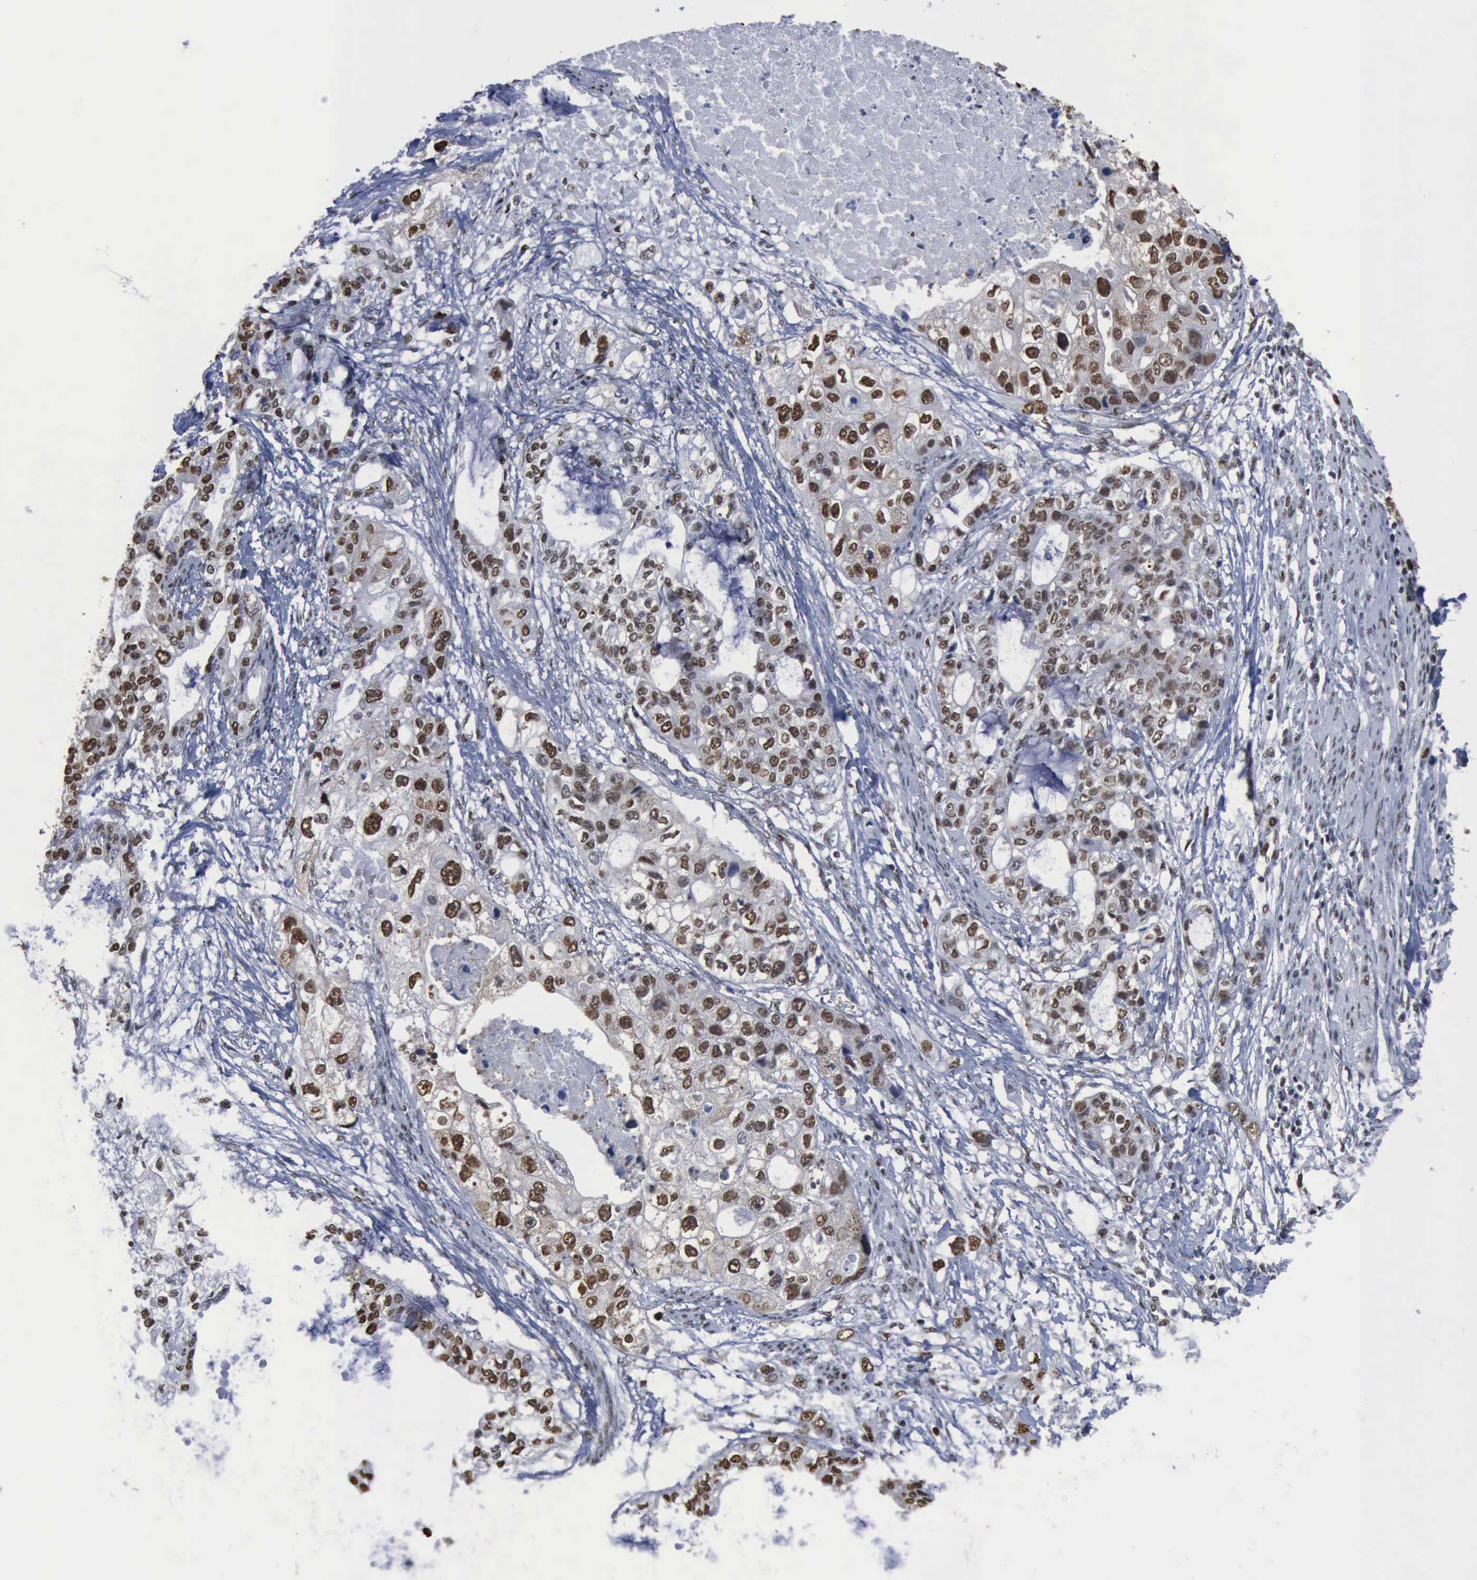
{"staining": {"intensity": "moderate", "quantity": ">75%", "location": "nuclear"}, "tissue": "stomach cancer", "cell_type": "Tumor cells", "image_type": "cancer", "snomed": [{"axis": "morphology", "description": "Adenocarcinoma, NOS"}, {"axis": "topography", "description": "Stomach, upper"}], "caption": "Brown immunohistochemical staining in human stomach cancer reveals moderate nuclear expression in about >75% of tumor cells.", "gene": "PCNA", "patient": {"sex": "female", "age": 52}}